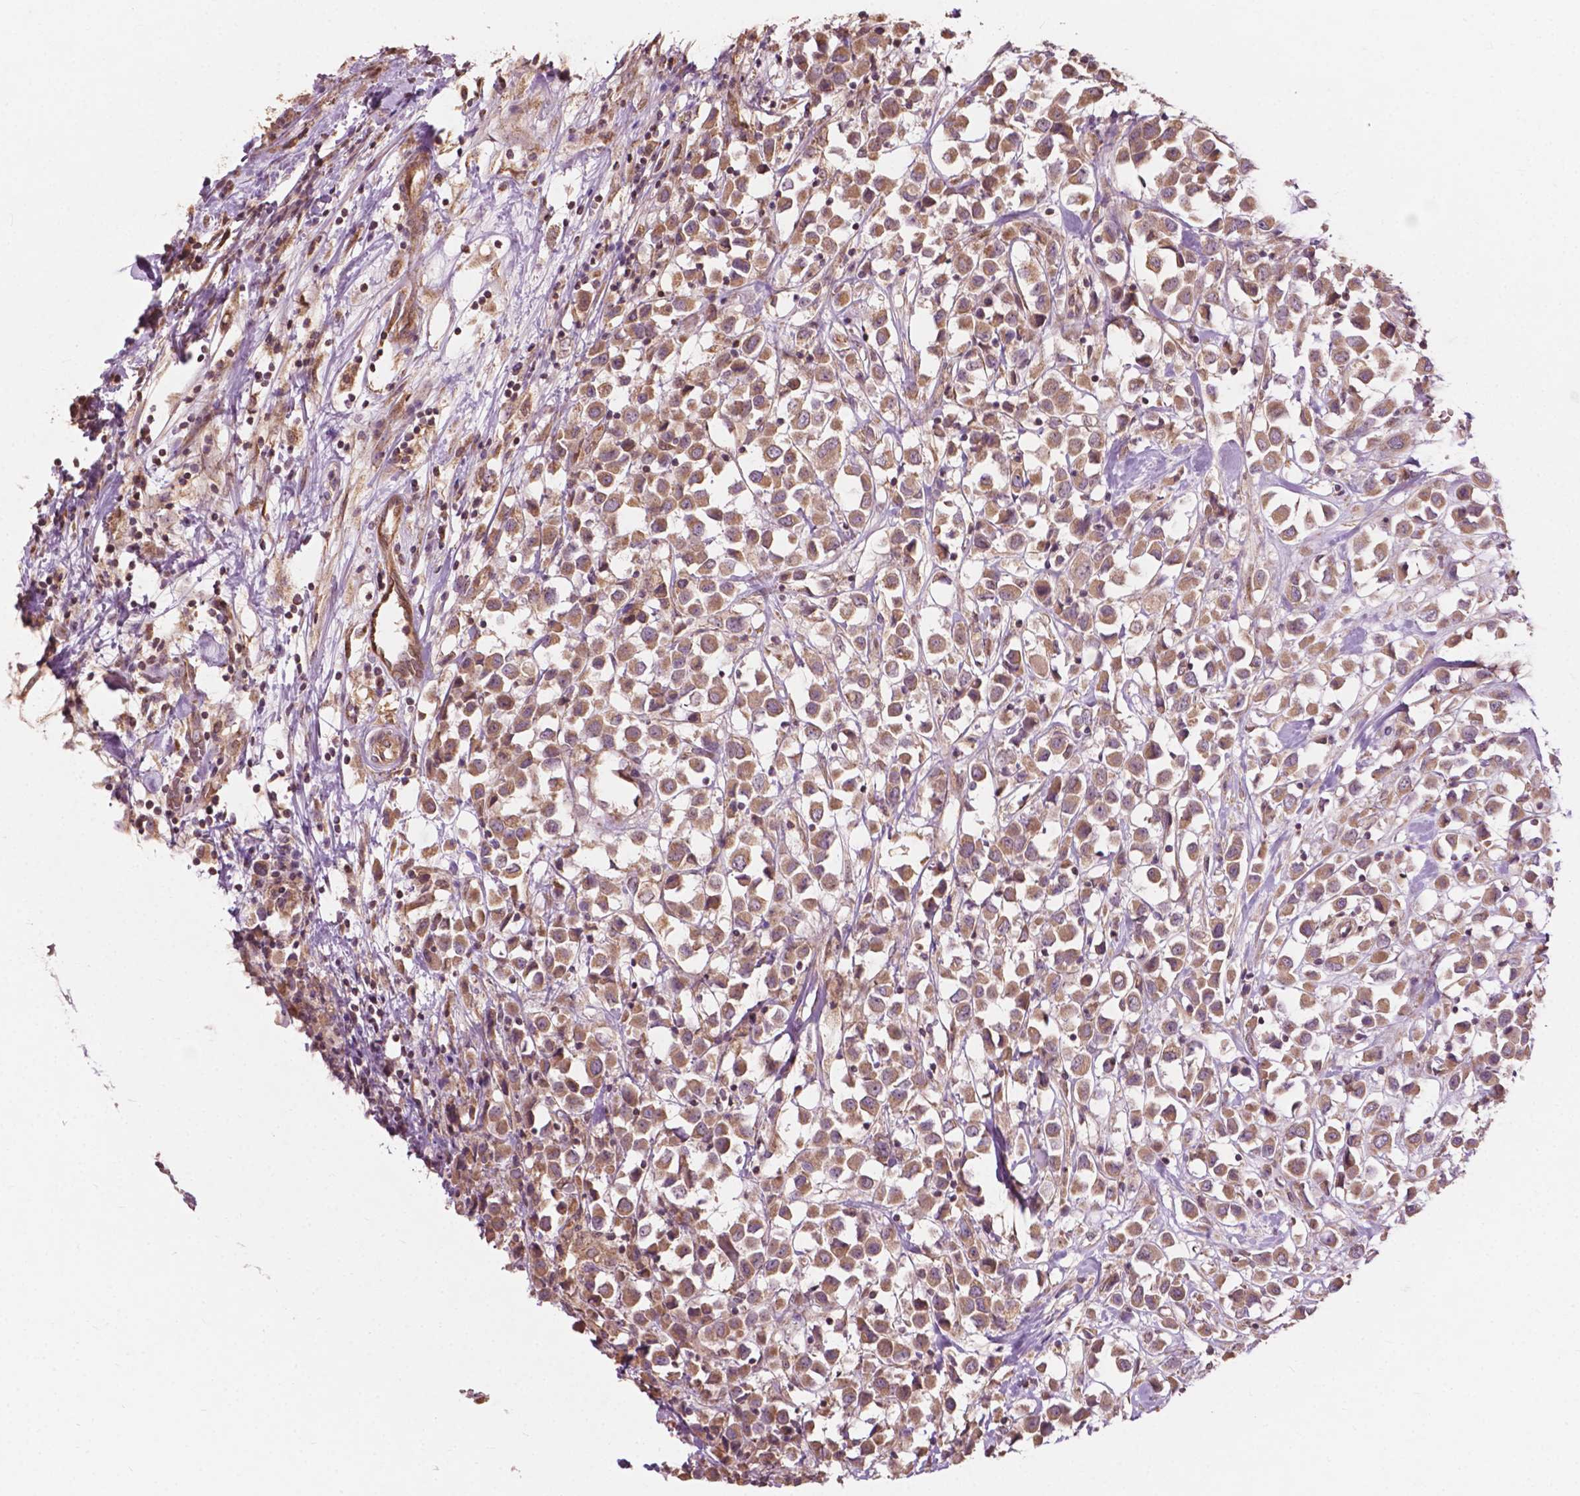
{"staining": {"intensity": "moderate", "quantity": ">75%", "location": "cytoplasmic/membranous"}, "tissue": "breast cancer", "cell_type": "Tumor cells", "image_type": "cancer", "snomed": [{"axis": "morphology", "description": "Duct carcinoma"}, {"axis": "topography", "description": "Breast"}], "caption": "Immunohistochemical staining of human breast cancer (invasive ductal carcinoma) exhibits moderate cytoplasmic/membranous protein positivity in approximately >75% of tumor cells. The protein is stained brown, and the nuclei are stained in blue (DAB IHC with brightfield microscopy, high magnification).", "gene": "CDC42BPA", "patient": {"sex": "female", "age": 61}}